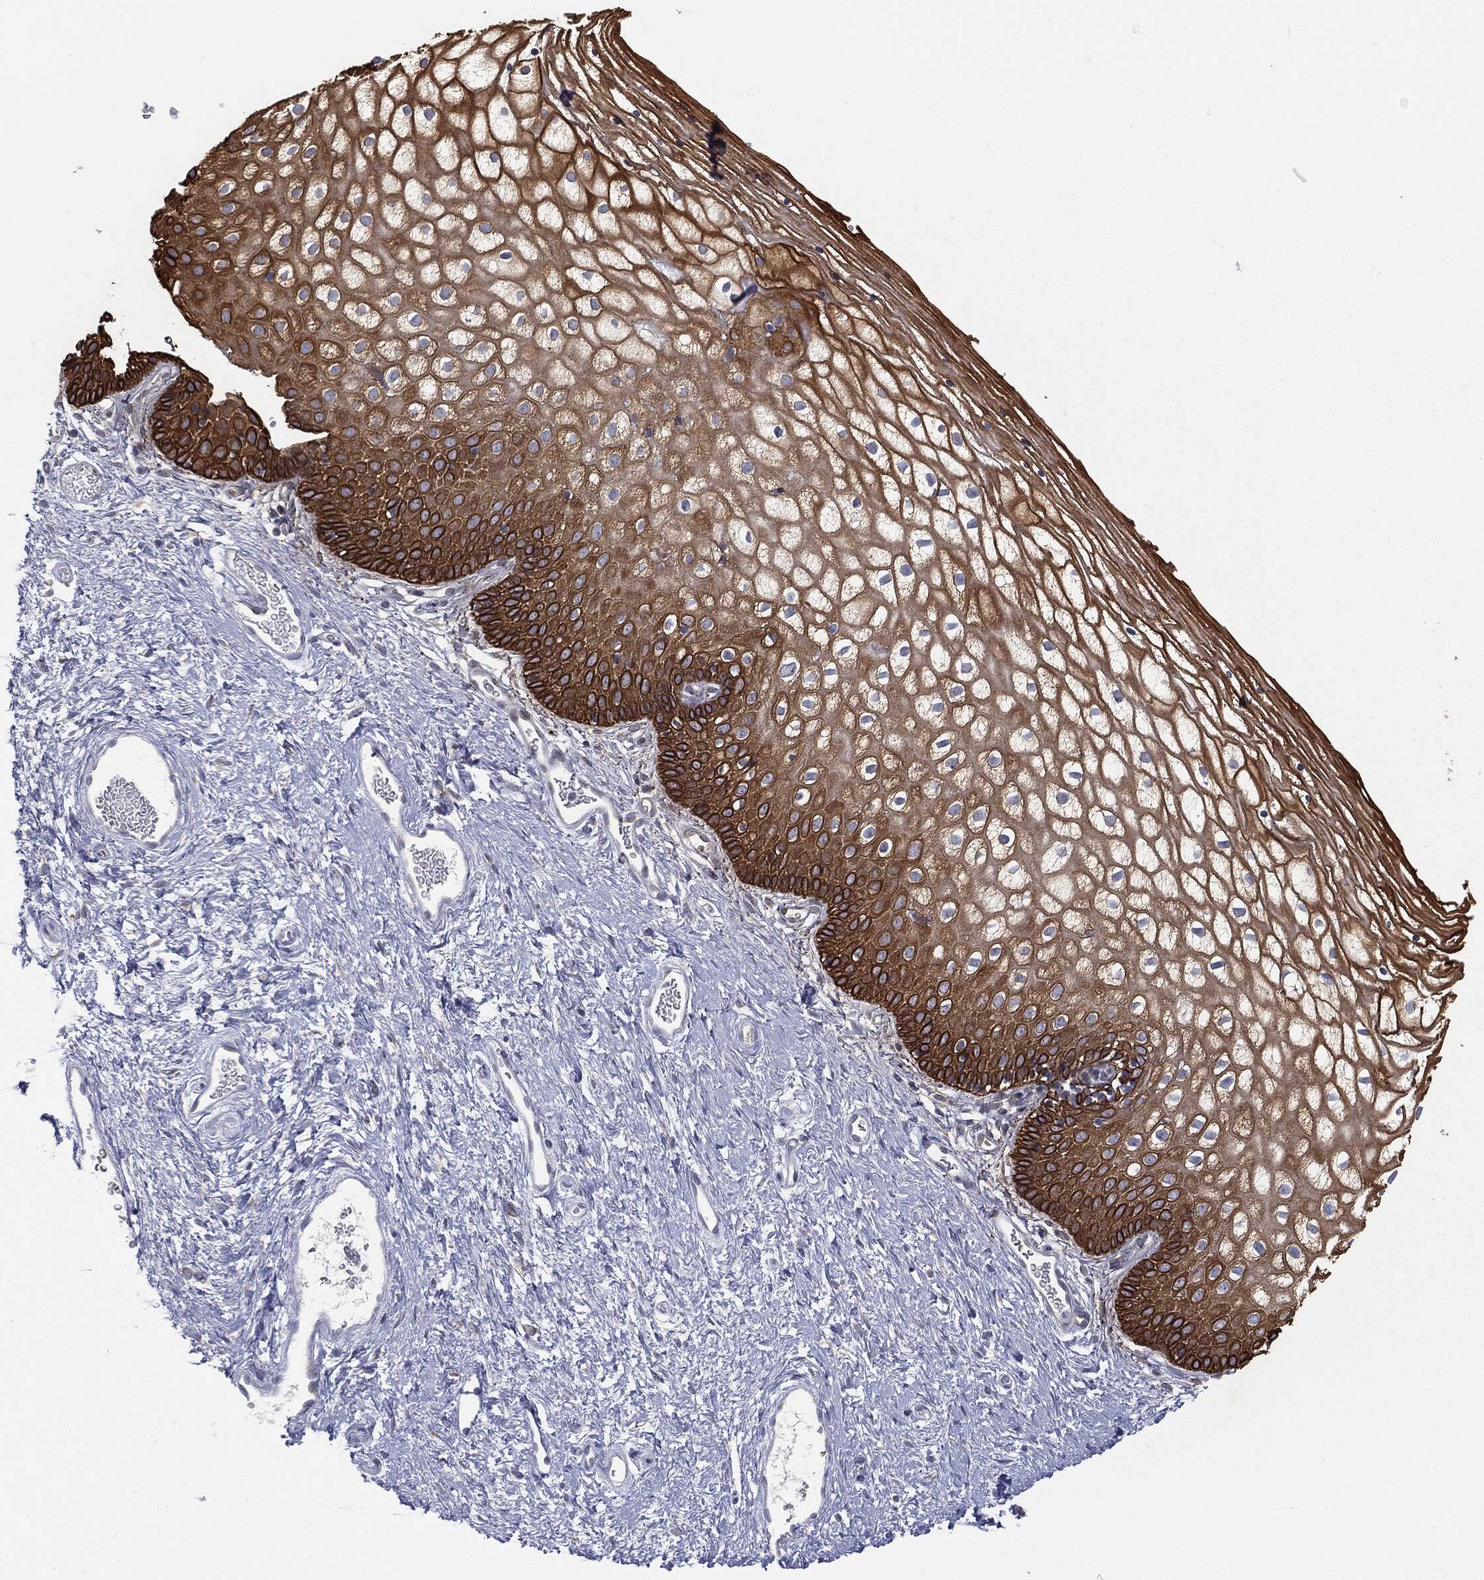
{"staining": {"intensity": "strong", "quantity": ">75%", "location": "cytoplasmic/membranous"}, "tissue": "vagina", "cell_type": "Squamous epithelial cells", "image_type": "normal", "snomed": [{"axis": "morphology", "description": "Normal tissue, NOS"}, {"axis": "topography", "description": "Vagina"}], "caption": "Vagina stained with immunohistochemistry demonstrates strong cytoplasmic/membranous positivity in about >75% of squamous epithelial cells.", "gene": "KRT5", "patient": {"sex": "female", "age": 32}}